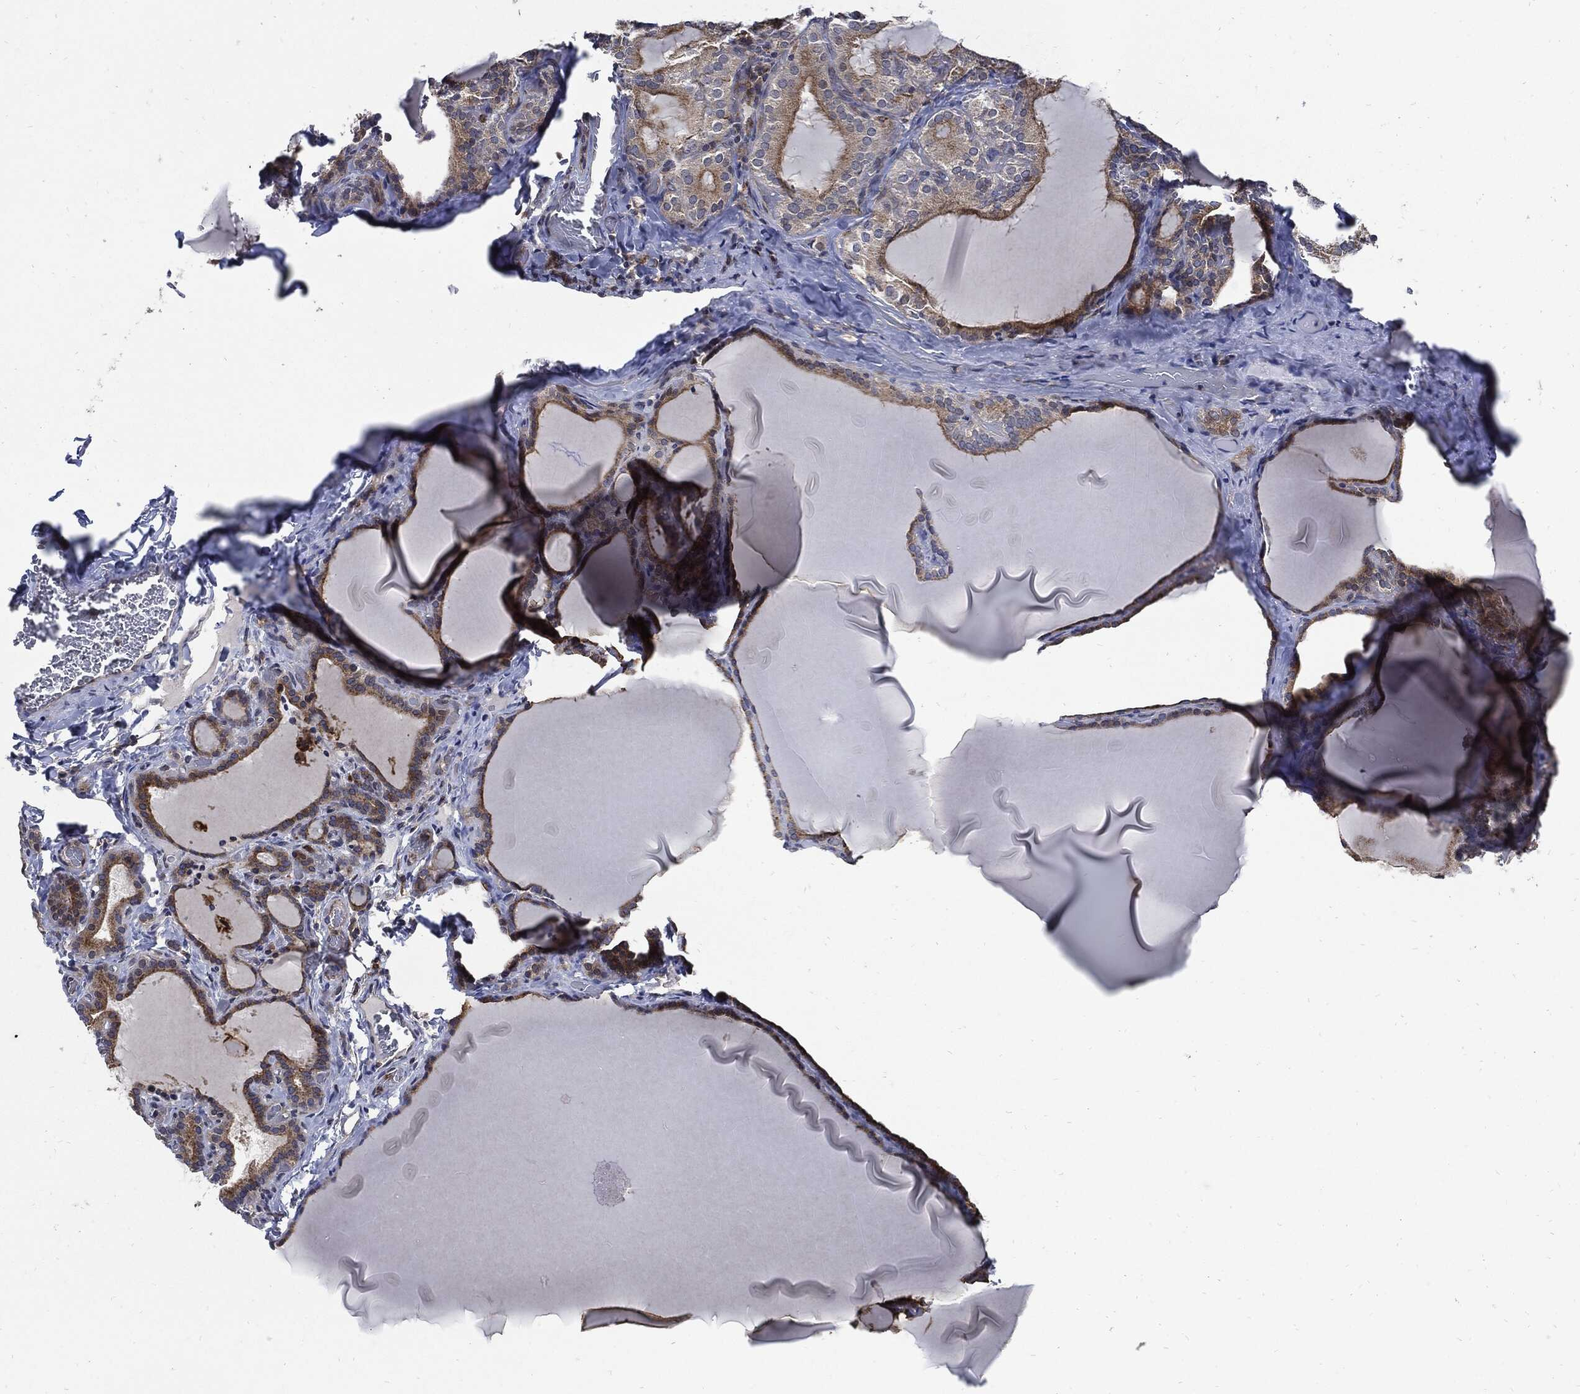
{"staining": {"intensity": "moderate", "quantity": ">75%", "location": "cytoplasmic/membranous"}, "tissue": "thyroid gland", "cell_type": "Glandular cells", "image_type": "normal", "snomed": [{"axis": "morphology", "description": "Normal tissue, NOS"}, {"axis": "morphology", "description": "Hyperplasia, NOS"}, {"axis": "topography", "description": "Thyroid gland"}], "caption": "Immunohistochemical staining of benign thyroid gland reveals medium levels of moderate cytoplasmic/membranous positivity in approximately >75% of glandular cells.", "gene": "SLC31A2", "patient": {"sex": "female", "age": 27}}